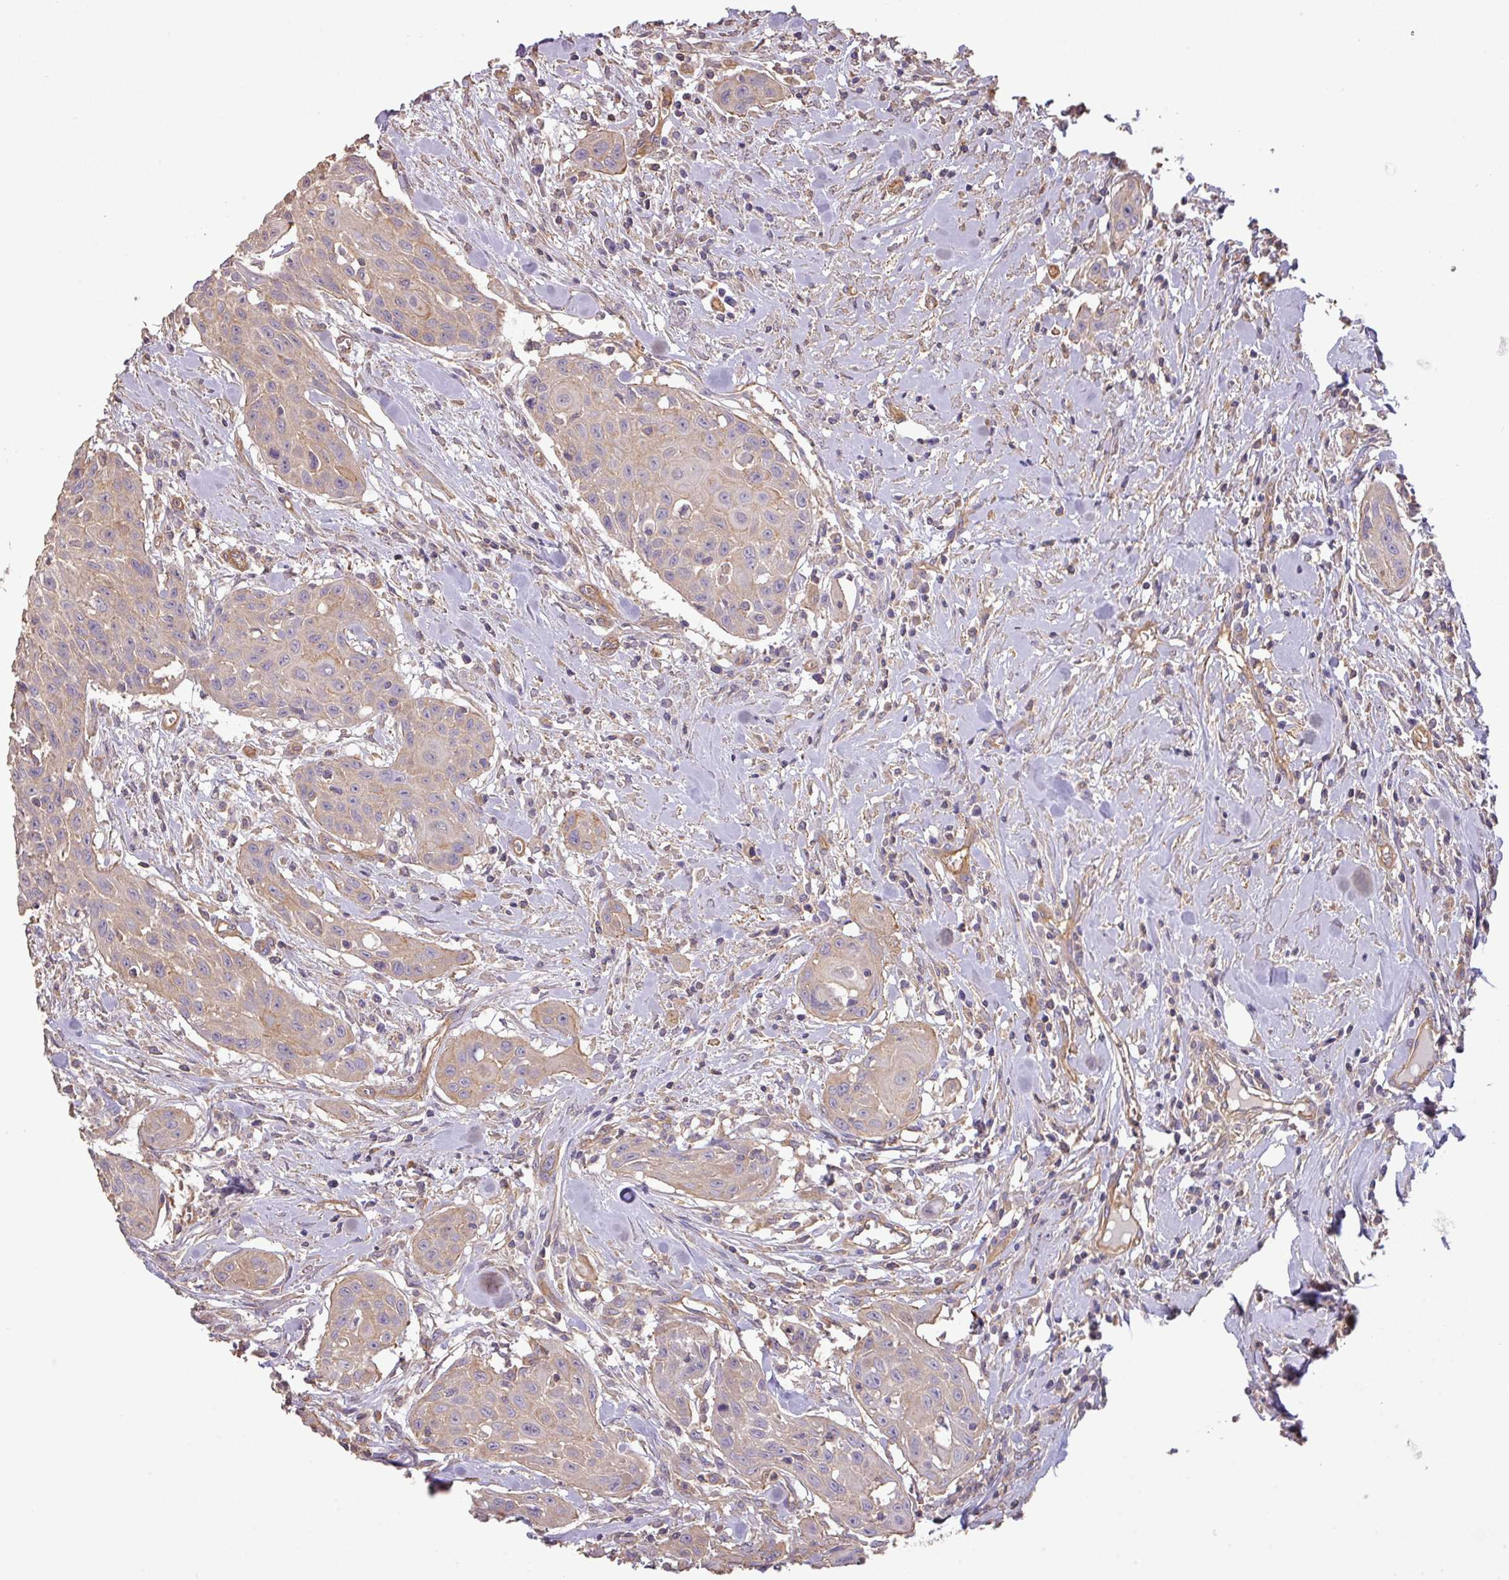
{"staining": {"intensity": "negative", "quantity": "none", "location": "none"}, "tissue": "head and neck cancer", "cell_type": "Tumor cells", "image_type": "cancer", "snomed": [{"axis": "morphology", "description": "Squamous cell carcinoma, NOS"}, {"axis": "topography", "description": "Lymph node"}, {"axis": "topography", "description": "Salivary gland"}, {"axis": "topography", "description": "Head-Neck"}], "caption": "The histopathology image shows no staining of tumor cells in squamous cell carcinoma (head and neck). The staining was performed using DAB (3,3'-diaminobenzidine) to visualize the protein expression in brown, while the nuclei were stained in blue with hematoxylin (Magnification: 20x).", "gene": "CALML4", "patient": {"sex": "female", "age": 74}}